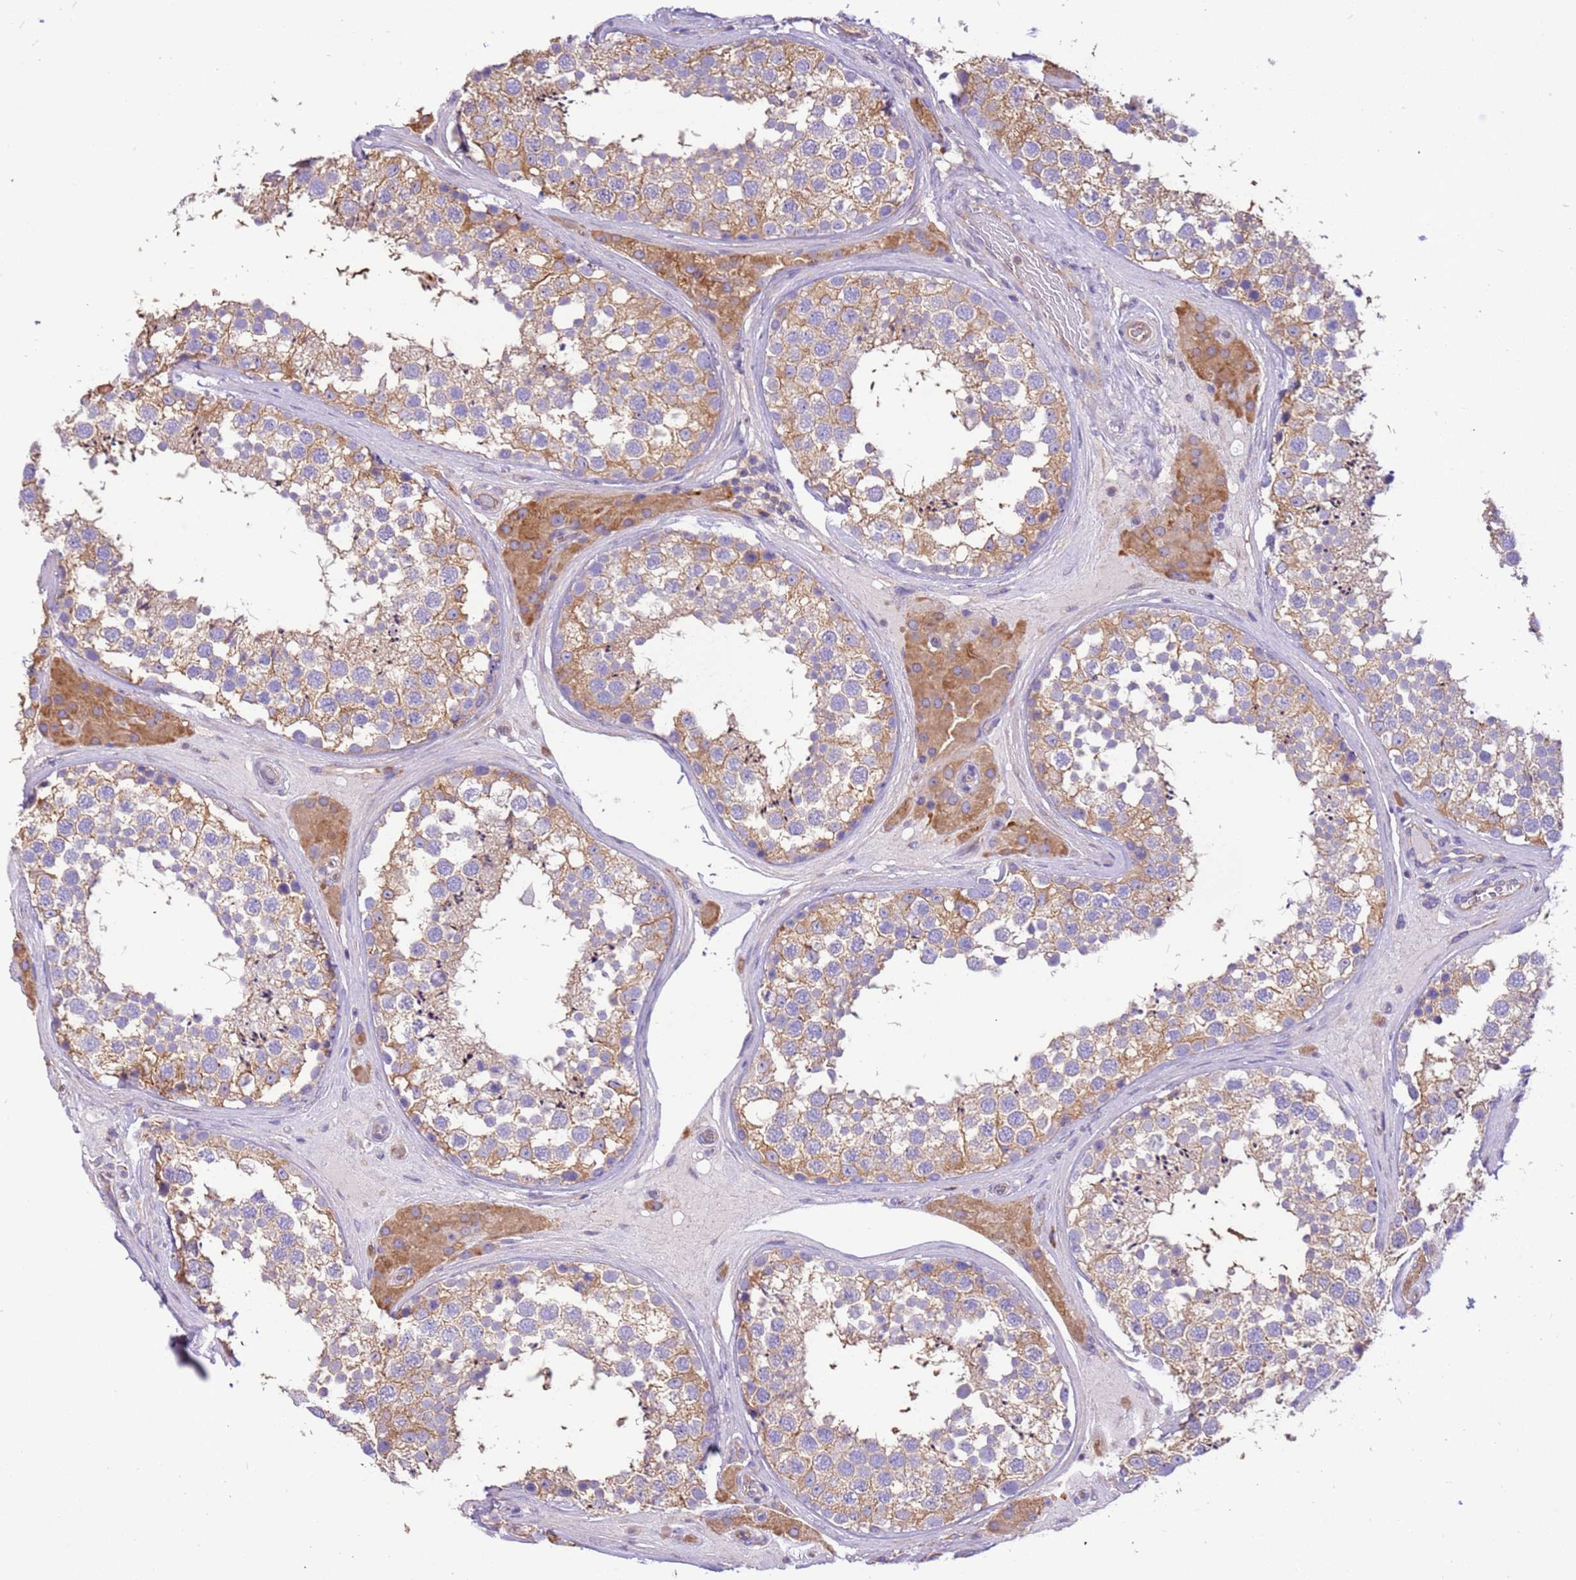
{"staining": {"intensity": "weak", "quantity": ">75%", "location": "cytoplasmic/membranous"}, "tissue": "testis", "cell_type": "Cells in seminiferous ducts", "image_type": "normal", "snomed": [{"axis": "morphology", "description": "Normal tissue, NOS"}, {"axis": "topography", "description": "Testis"}], "caption": "IHC staining of normal testis, which demonstrates low levels of weak cytoplasmic/membranous staining in about >75% of cells in seminiferous ducts indicating weak cytoplasmic/membranous protein staining. The staining was performed using DAB (brown) for protein detection and nuclei were counterstained in hematoxylin (blue).", "gene": "NAALADL1", "patient": {"sex": "male", "age": 46}}